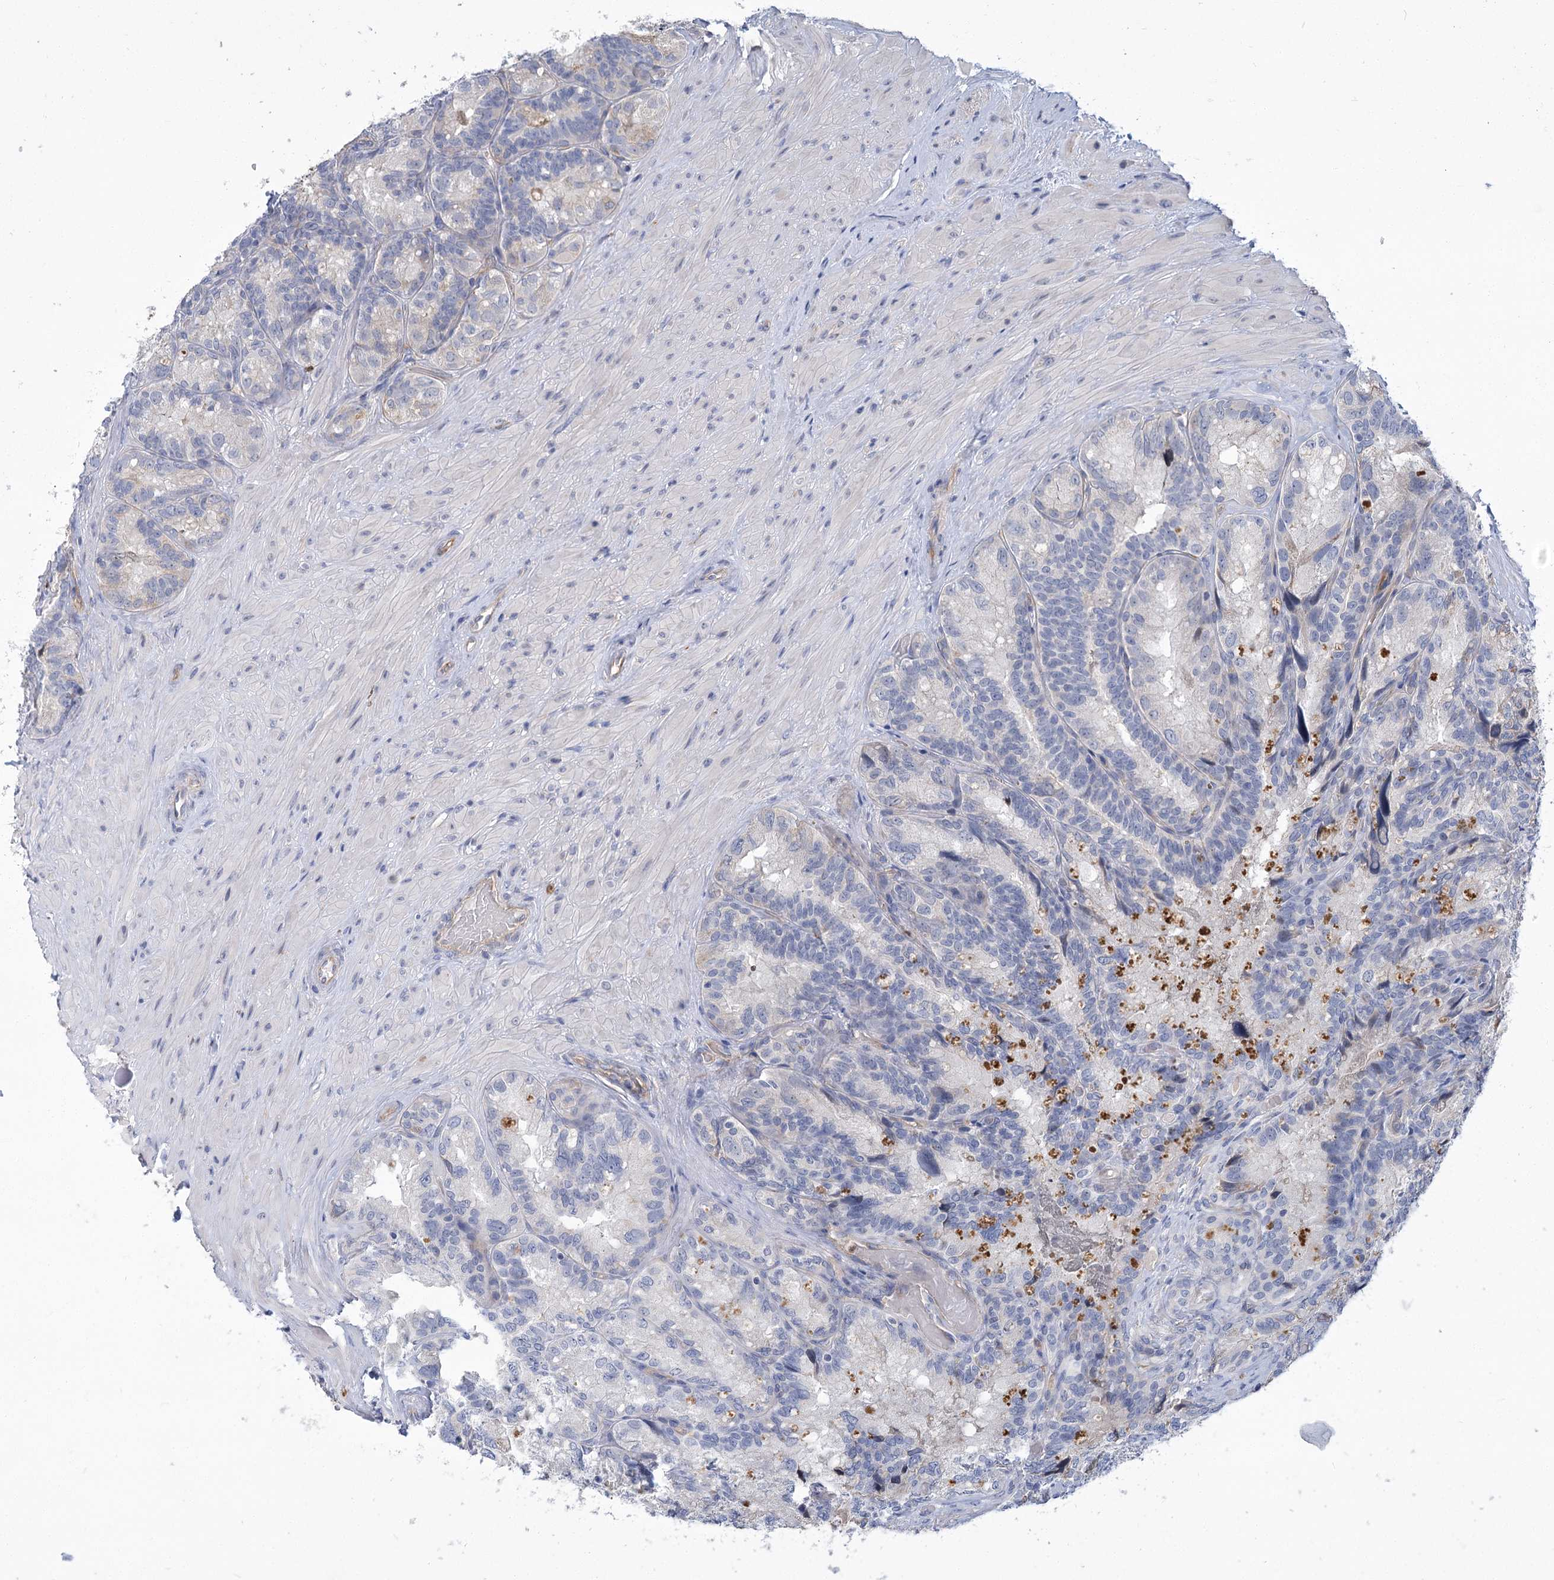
{"staining": {"intensity": "negative", "quantity": "none", "location": "none"}, "tissue": "seminal vesicle", "cell_type": "Glandular cells", "image_type": "normal", "snomed": [{"axis": "morphology", "description": "Normal tissue, NOS"}, {"axis": "topography", "description": "Seminal veicle"}], "caption": "DAB immunohistochemical staining of normal human seminal vesicle exhibits no significant expression in glandular cells.", "gene": "THAP6", "patient": {"sex": "male", "age": 60}}